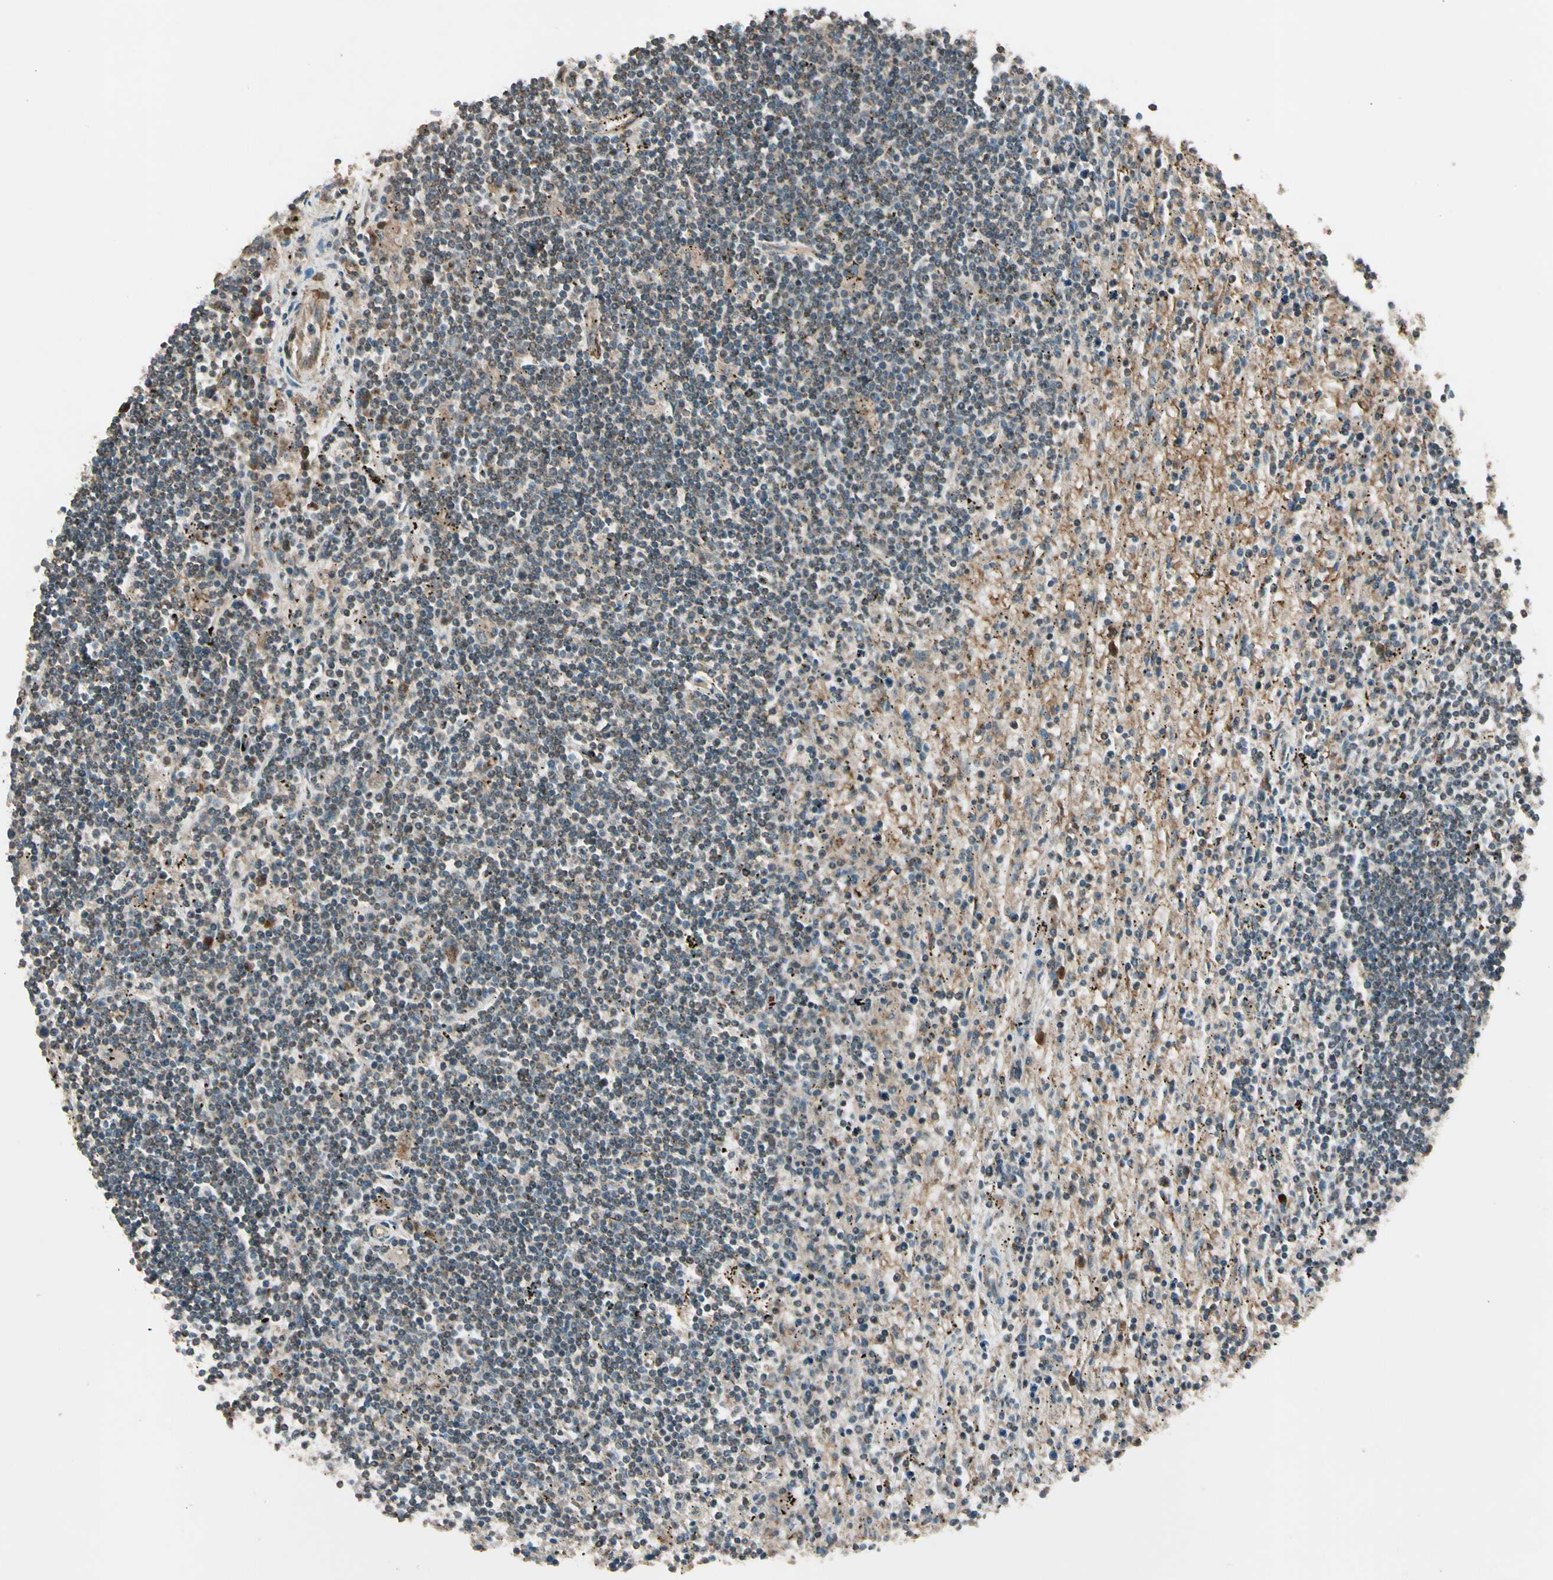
{"staining": {"intensity": "weak", "quantity": "<25%", "location": "cytoplasmic/membranous"}, "tissue": "lymphoma", "cell_type": "Tumor cells", "image_type": "cancer", "snomed": [{"axis": "morphology", "description": "Malignant lymphoma, non-Hodgkin's type, Low grade"}, {"axis": "topography", "description": "Spleen"}], "caption": "Immunohistochemistry image of human malignant lymphoma, non-Hodgkin's type (low-grade) stained for a protein (brown), which shows no positivity in tumor cells.", "gene": "GCK", "patient": {"sex": "male", "age": 76}}